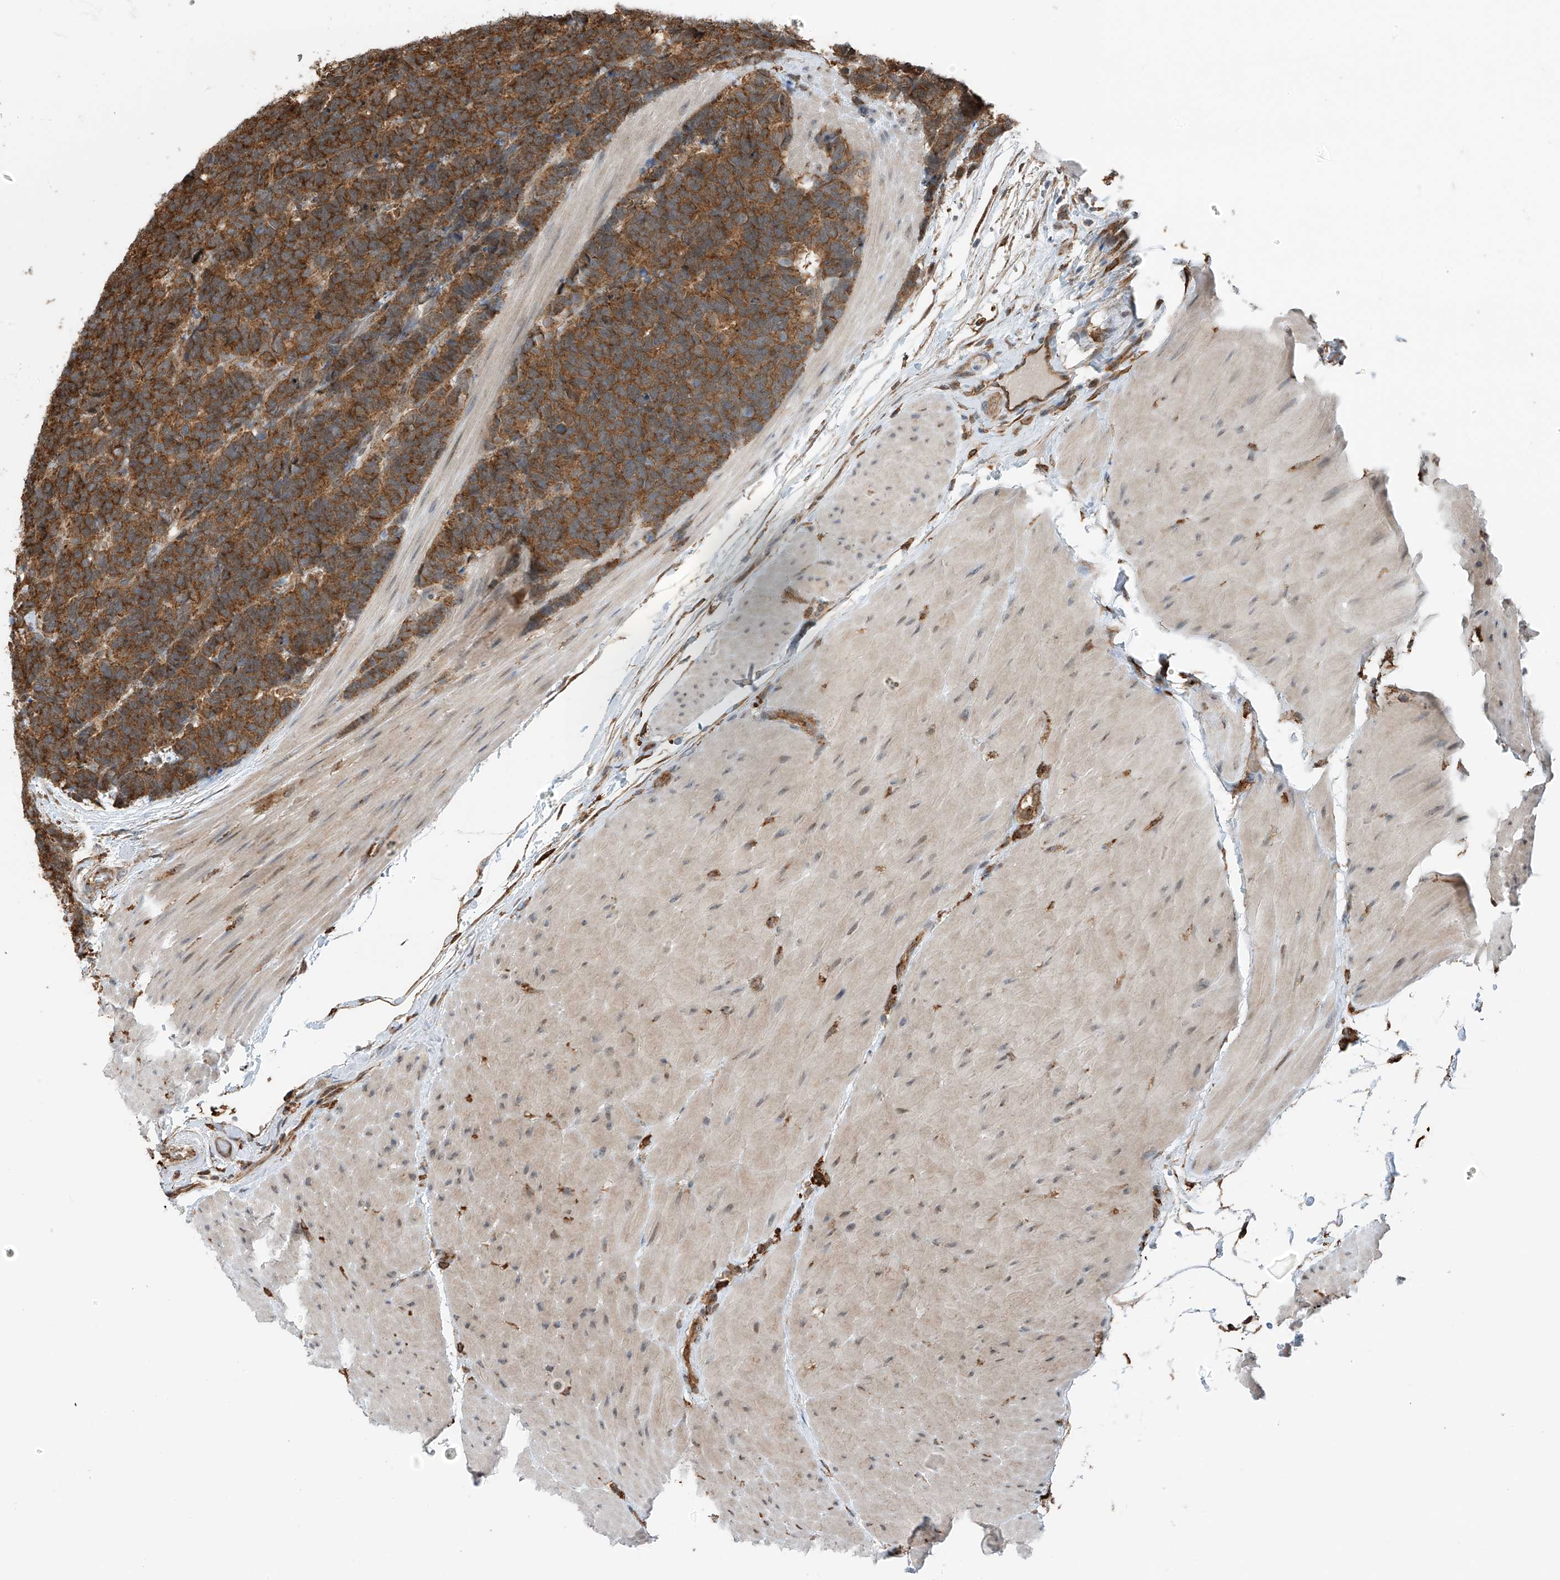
{"staining": {"intensity": "strong", "quantity": ">75%", "location": "cytoplasmic/membranous"}, "tissue": "carcinoid", "cell_type": "Tumor cells", "image_type": "cancer", "snomed": [{"axis": "morphology", "description": "Carcinoma, NOS"}, {"axis": "morphology", "description": "Carcinoid, malignant, NOS"}, {"axis": "topography", "description": "Urinary bladder"}], "caption": "Tumor cells demonstrate high levels of strong cytoplasmic/membranous positivity in about >75% of cells in carcinoma.", "gene": "ZNF189", "patient": {"sex": "male", "age": 57}}